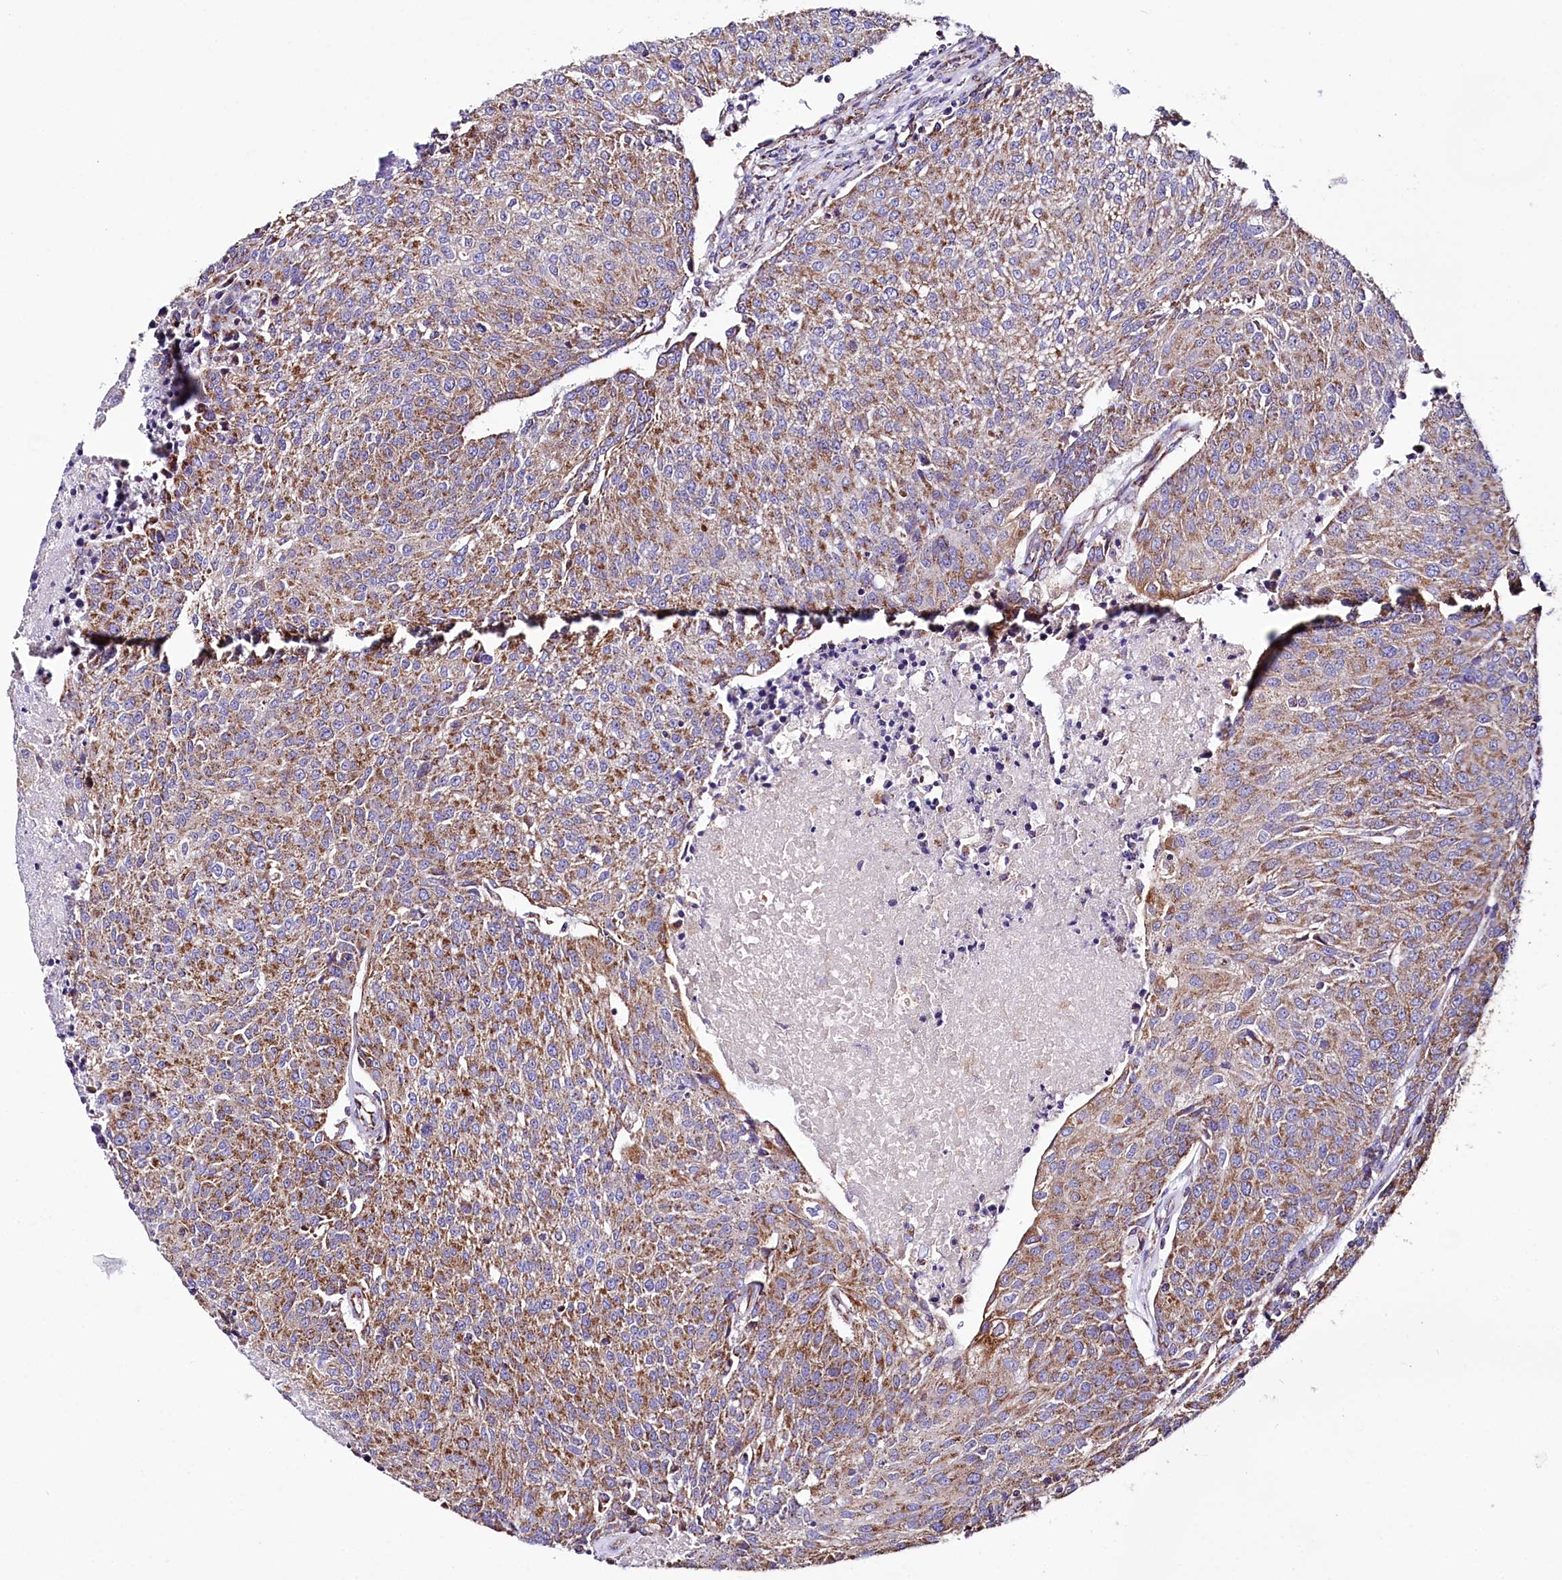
{"staining": {"intensity": "moderate", "quantity": ">75%", "location": "cytoplasmic/membranous"}, "tissue": "urothelial cancer", "cell_type": "Tumor cells", "image_type": "cancer", "snomed": [{"axis": "morphology", "description": "Urothelial carcinoma, High grade"}, {"axis": "topography", "description": "Urinary bladder"}], "caption": "An immunohistochemistry (IHC) photomicrograph of neoplastic tissue is shown. Protein staining in brown labels moderate cytoplasmic/membranous positivity in urothelial cancer within tumor cells.", "gene": "APLP2", "patient": {"sex": "female", "age": 85}}